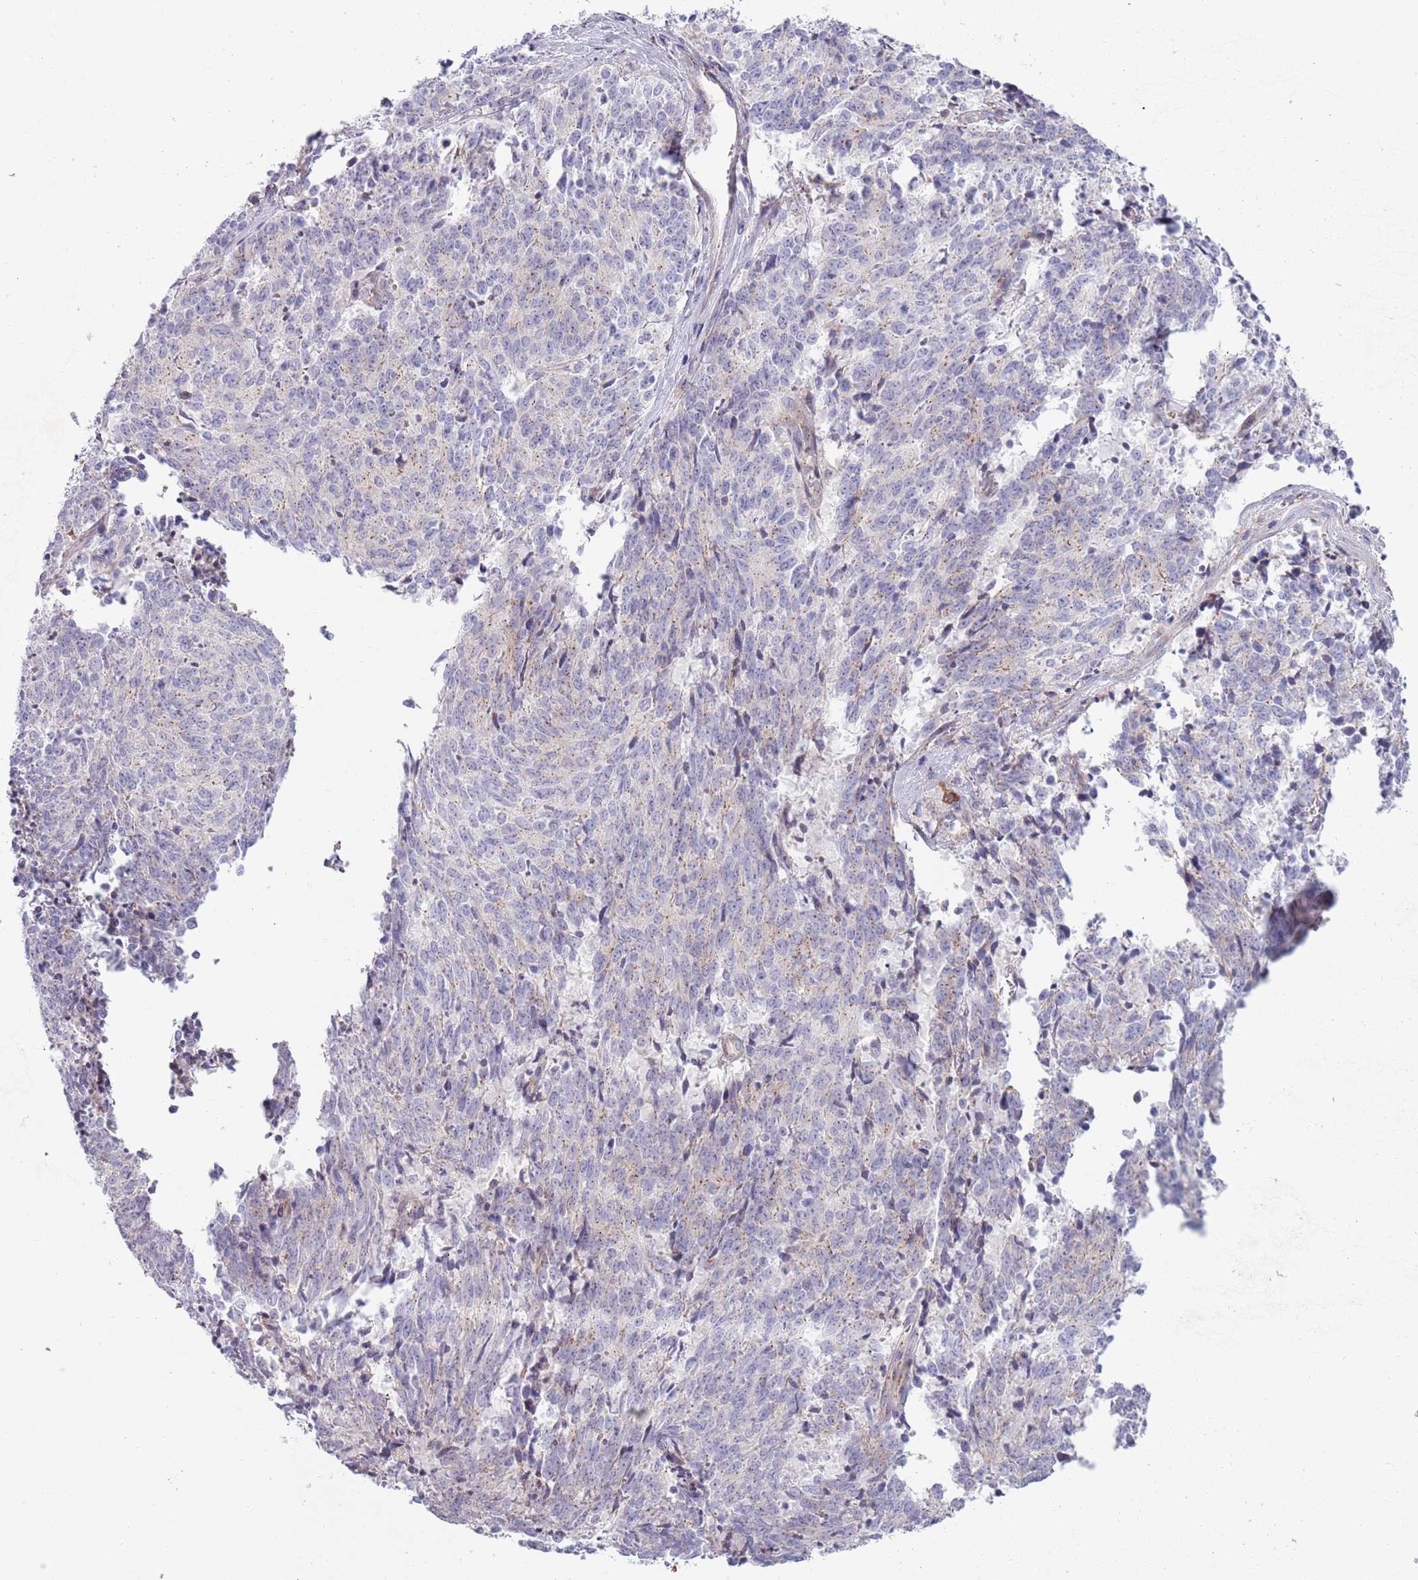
{"staining": {"intensity": "weak", "quantity": "25%-75%", "location": "cytoplasmic/membranous"}, "tissue": "cervical cancer", "cell_type": "Tumor cells", "image_type": "cancer", "snomed": [{"axis": "morphology", "description": "Squamous cell carcinoma, NOS"}, {"axis": "topography", "description": "Cervix"}], "caption": "Cervical cancer was stained to show a protein in brown. There is low levels of weak cytoplasmic/membranous expression in approximately 25%-75% of tumor cells. The protein of interest is shown in brown color, while the nuclei are stained blue.", "gene": "LTB", "patient": {"sex": "female", "age": 29}}